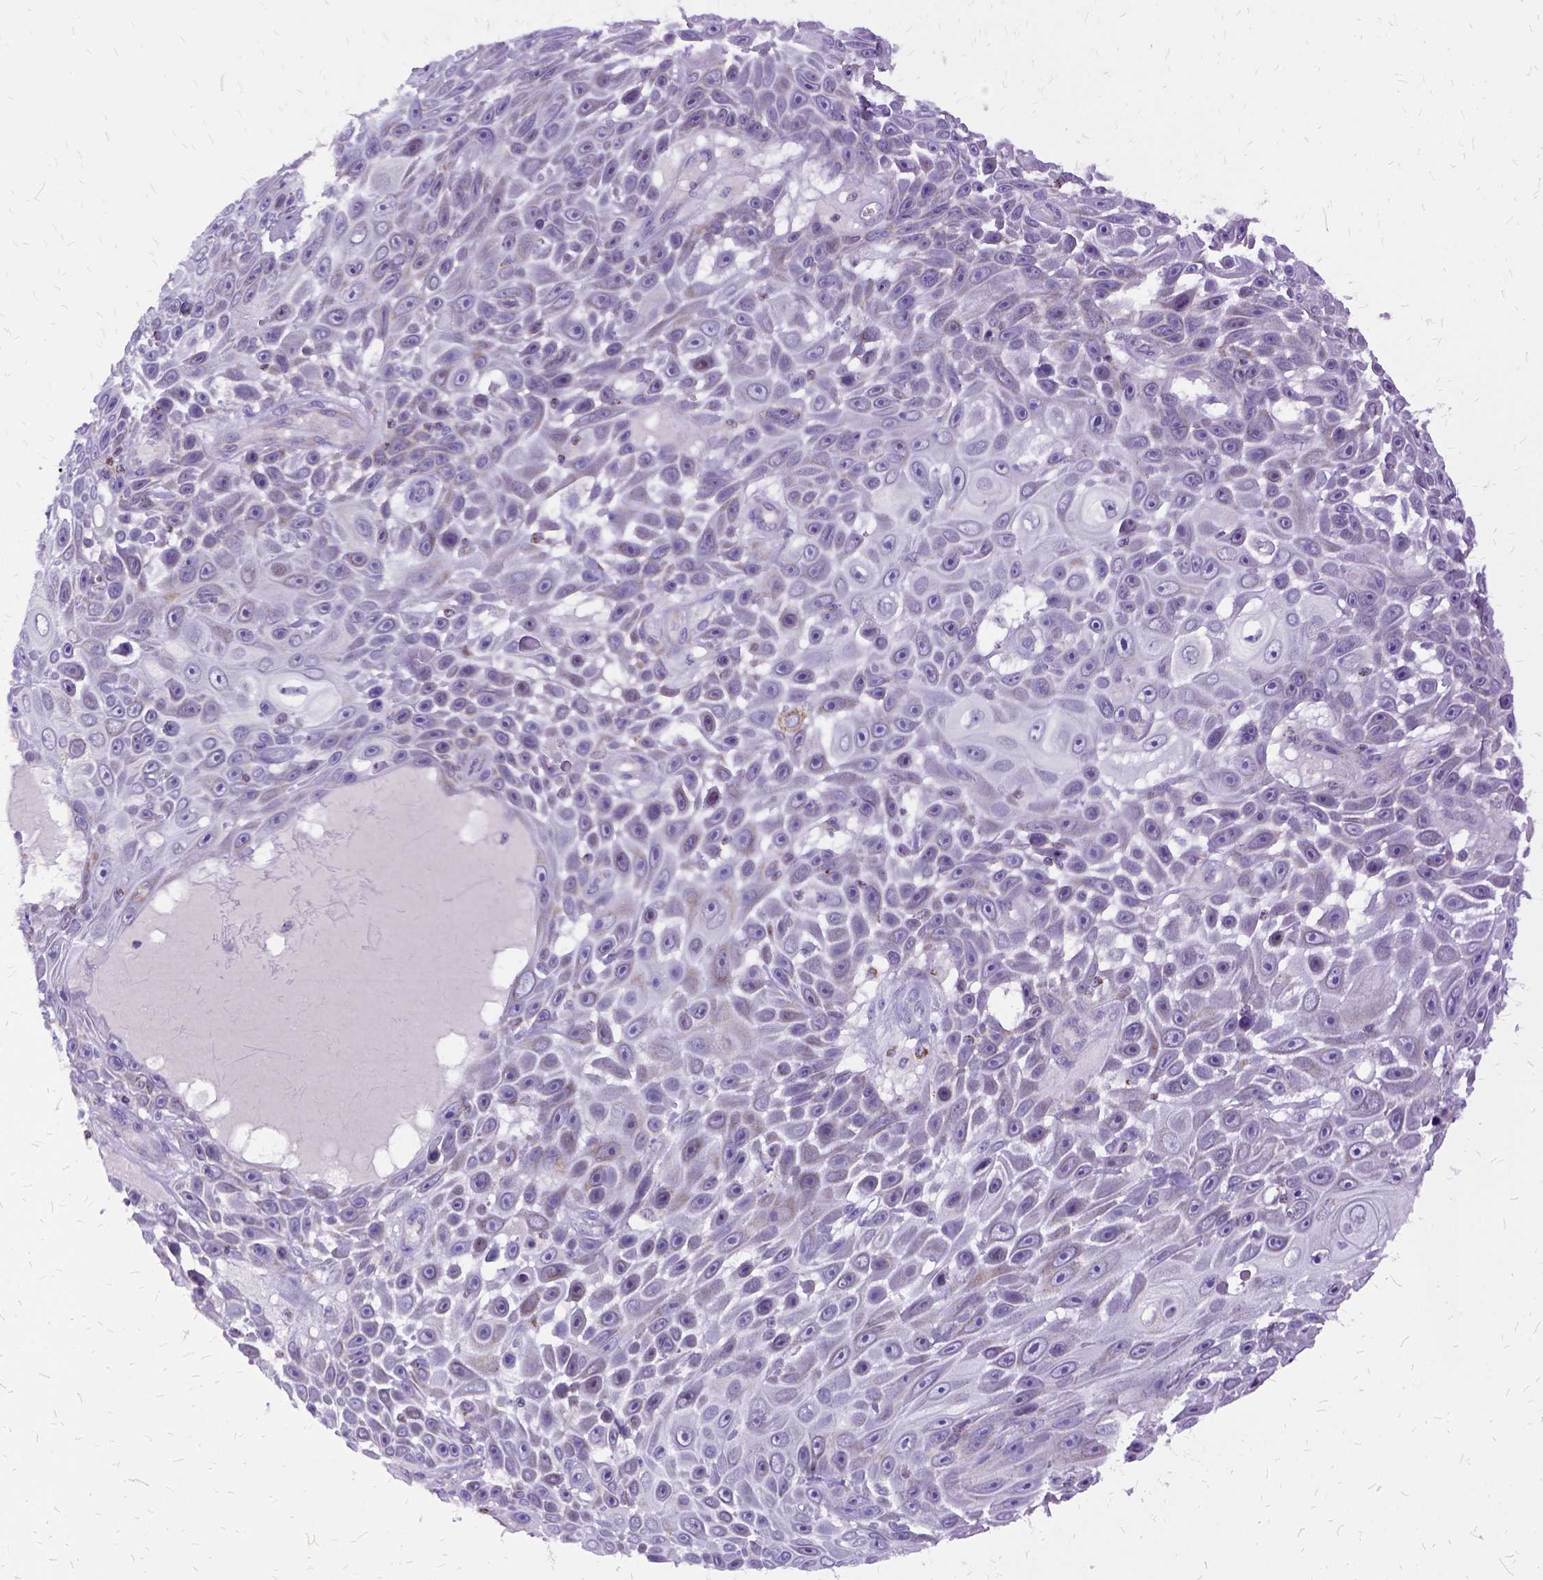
{"staining": {"intensity": "weak", "quantity": "<25%", "location": "cytoplasmic/membranous"}, "tissue": "skin cancer", "cell_type": "Tumor cells", "image_type": "cancer", "snomed": [{"axis": "morphology", "description": "Squamous cell carcinoma, NOS"}, {"axis": "topography", "description": "Skin"}], "caption": "Tumor cells are negative for brown protein staining in skin squamous cell carcinoma.", "gene": "OXCT1", "patient": {"sex": "male", "age": 82}}